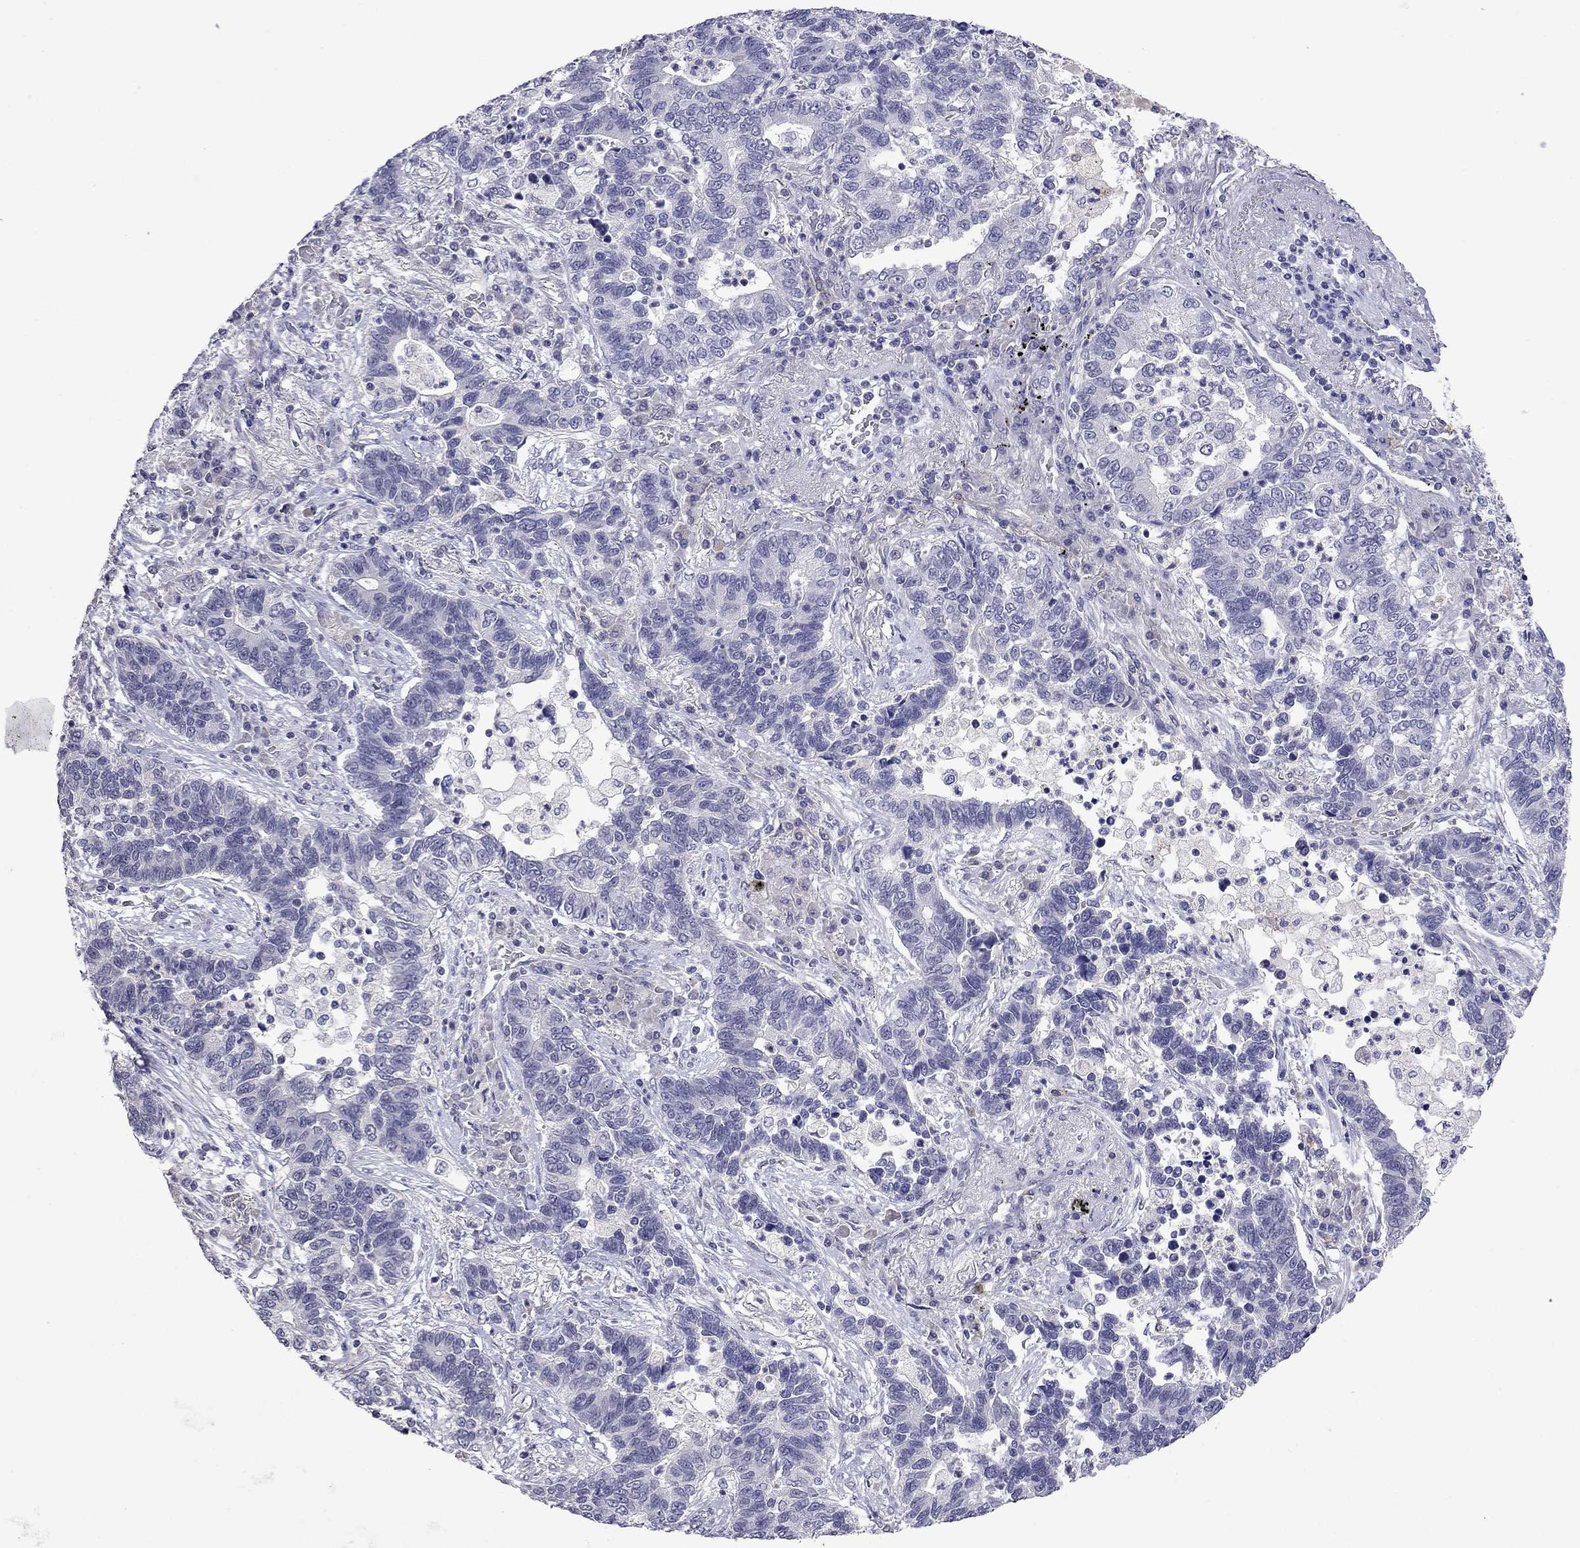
{"staining": {"intensity": "negative", "quantity": "none", "location": "none"}, "tissue": "lung cancer", "cell_type": "Tumor cells", "image_type": "cancer", "snomed": [{"axis": "morphology", "description": "Adenocarcinoma, NOS"}, {"axis": "topography", "description": "Lung"}], "caption": "IHC micrograph of human lung cancer (adenocarcinoma) stained for a protein (brown), which demonstrates no positivity in tumor cells. (DAB immunohistochemistry (IHC) with hematoxylin counter stain).", "gene": "WNK3", "patient": {"sex": "female", "age": 57}}